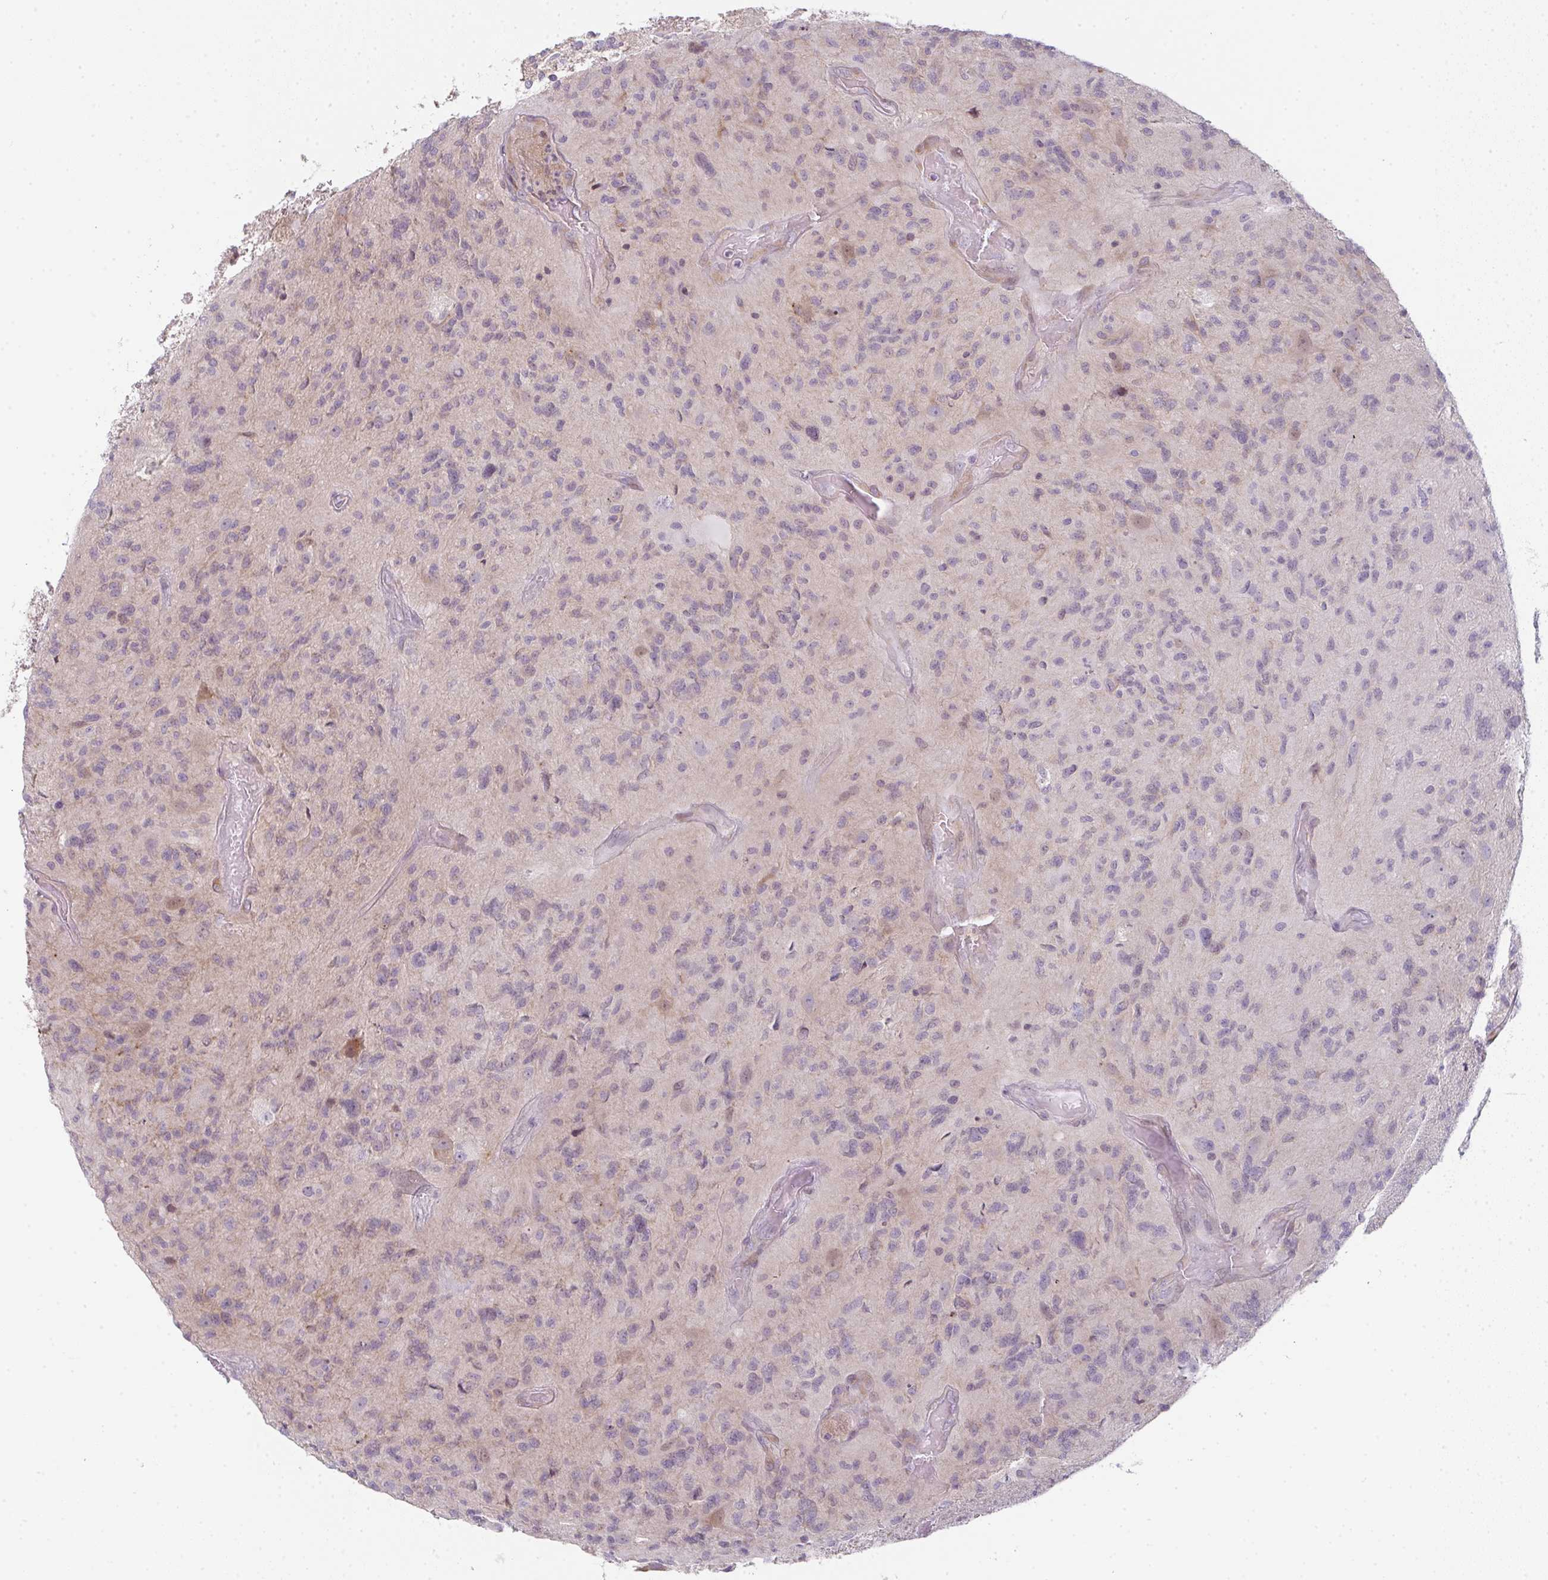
{"staining": {"intensity": "negative", "quantity": "none", "location": "none"}, "tissue": "glioma", "cell_type": "Tumor cells", "image_type": "cancer", "snomed": [{"axis": "morphology", "description": "Glioma, malignant, High grade"}, {"axis": "topography", "description": "Brain"}], "caption": "The micrograph reveals no staining of tumor cells in high-grade glioma (malignant).", "gene": "TMEM237", "patient": {"sex": "male", "age": 67}}